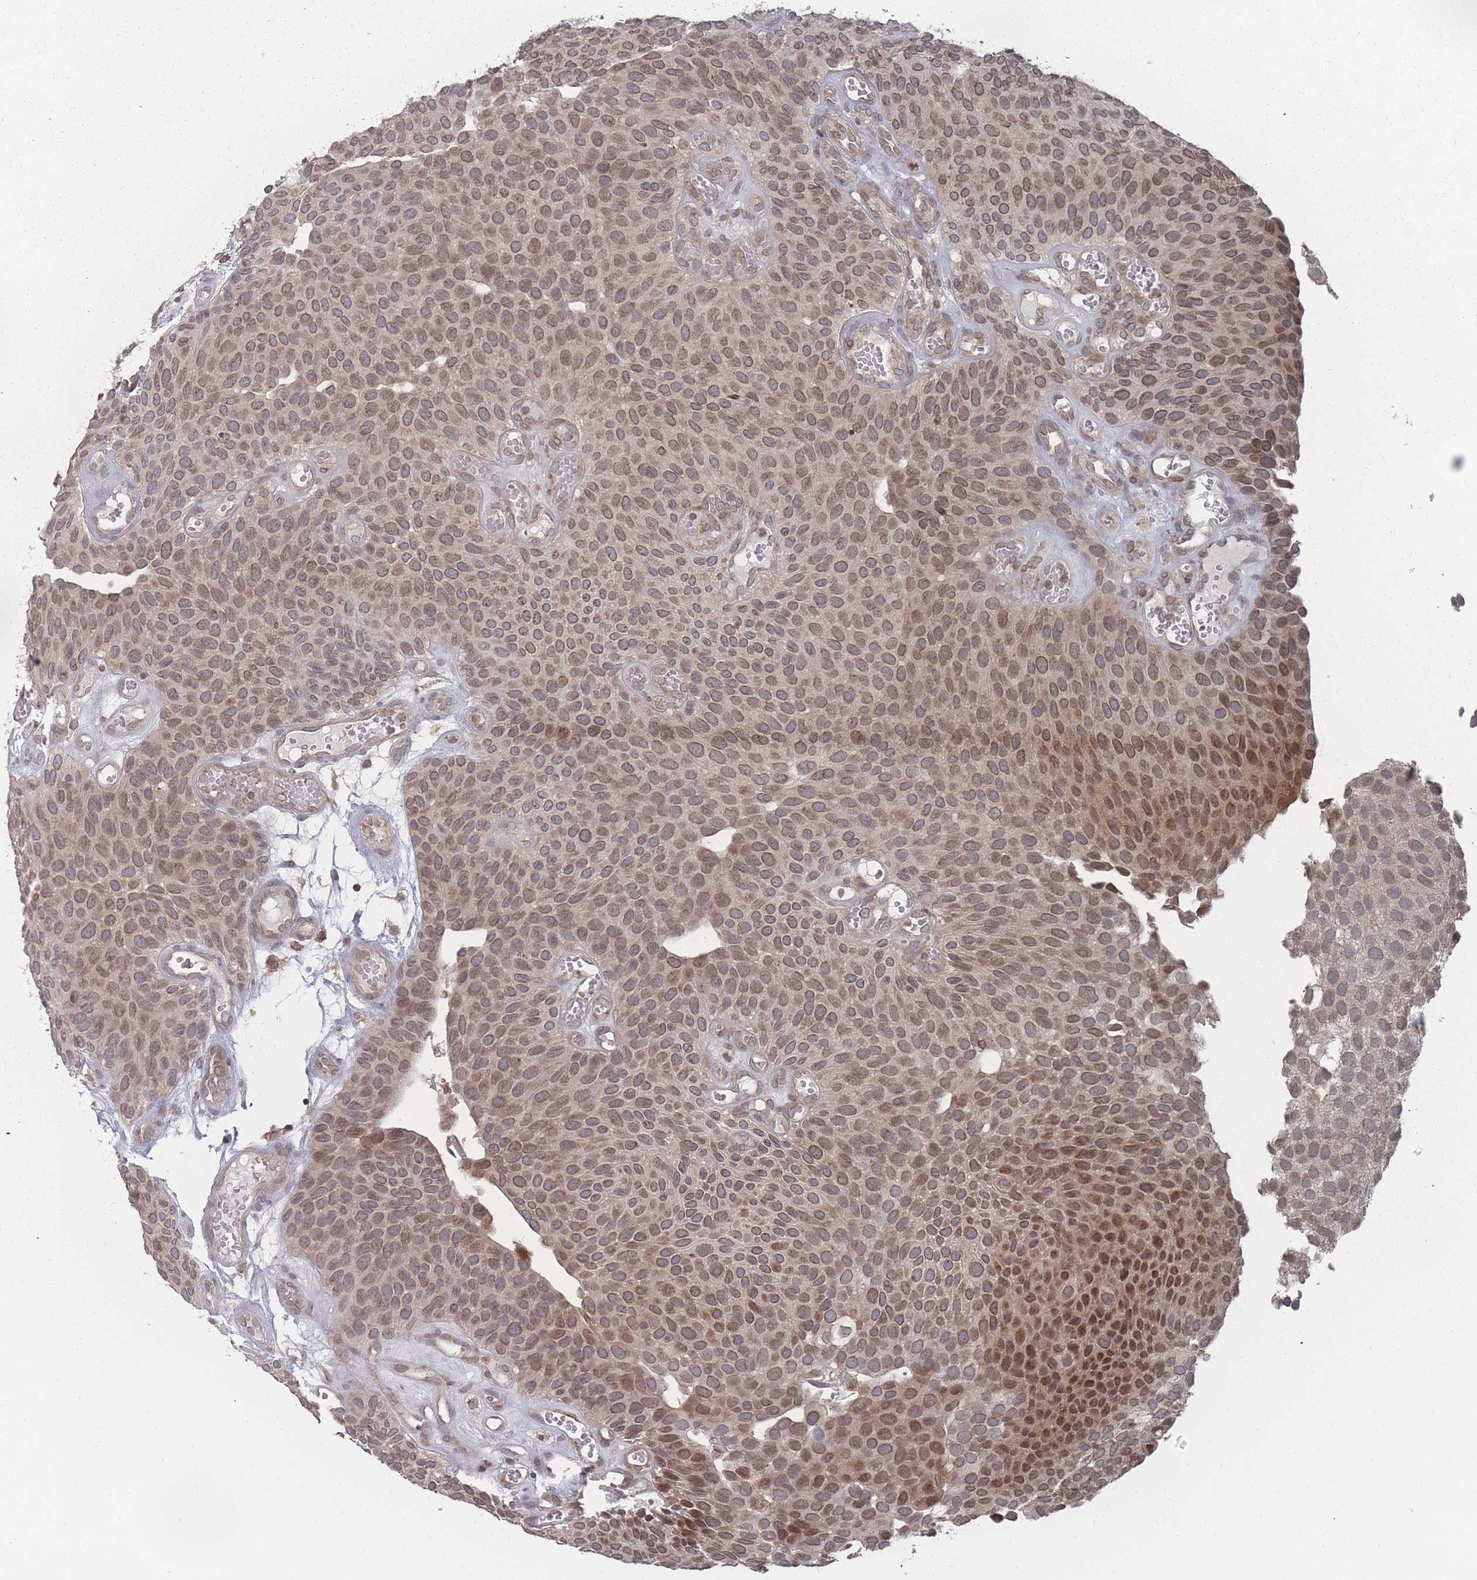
{"staining": {"intensity": "moderate", "quantity": ">75%", "location": "cytoplasmic/membranous,nuclear"}, "tissue": "urothelial cancer", "cell_type": "Tumor cells", "image_type": "cancer", "snomed": [{"axis": "morphology", "description": "Urothelial carcinoma, Low grade"}, {"axis": "topography", "description": "Urinary bladder"}], "caption": "Protein analysis of urothelial cancer tissue demonstrates moderate cytoplasmic/membranous and nuclear positivity in approximately >75% of tumor cells.", "gene": "TBC1D25", "patient": {"sex": "male", "age": 89}}